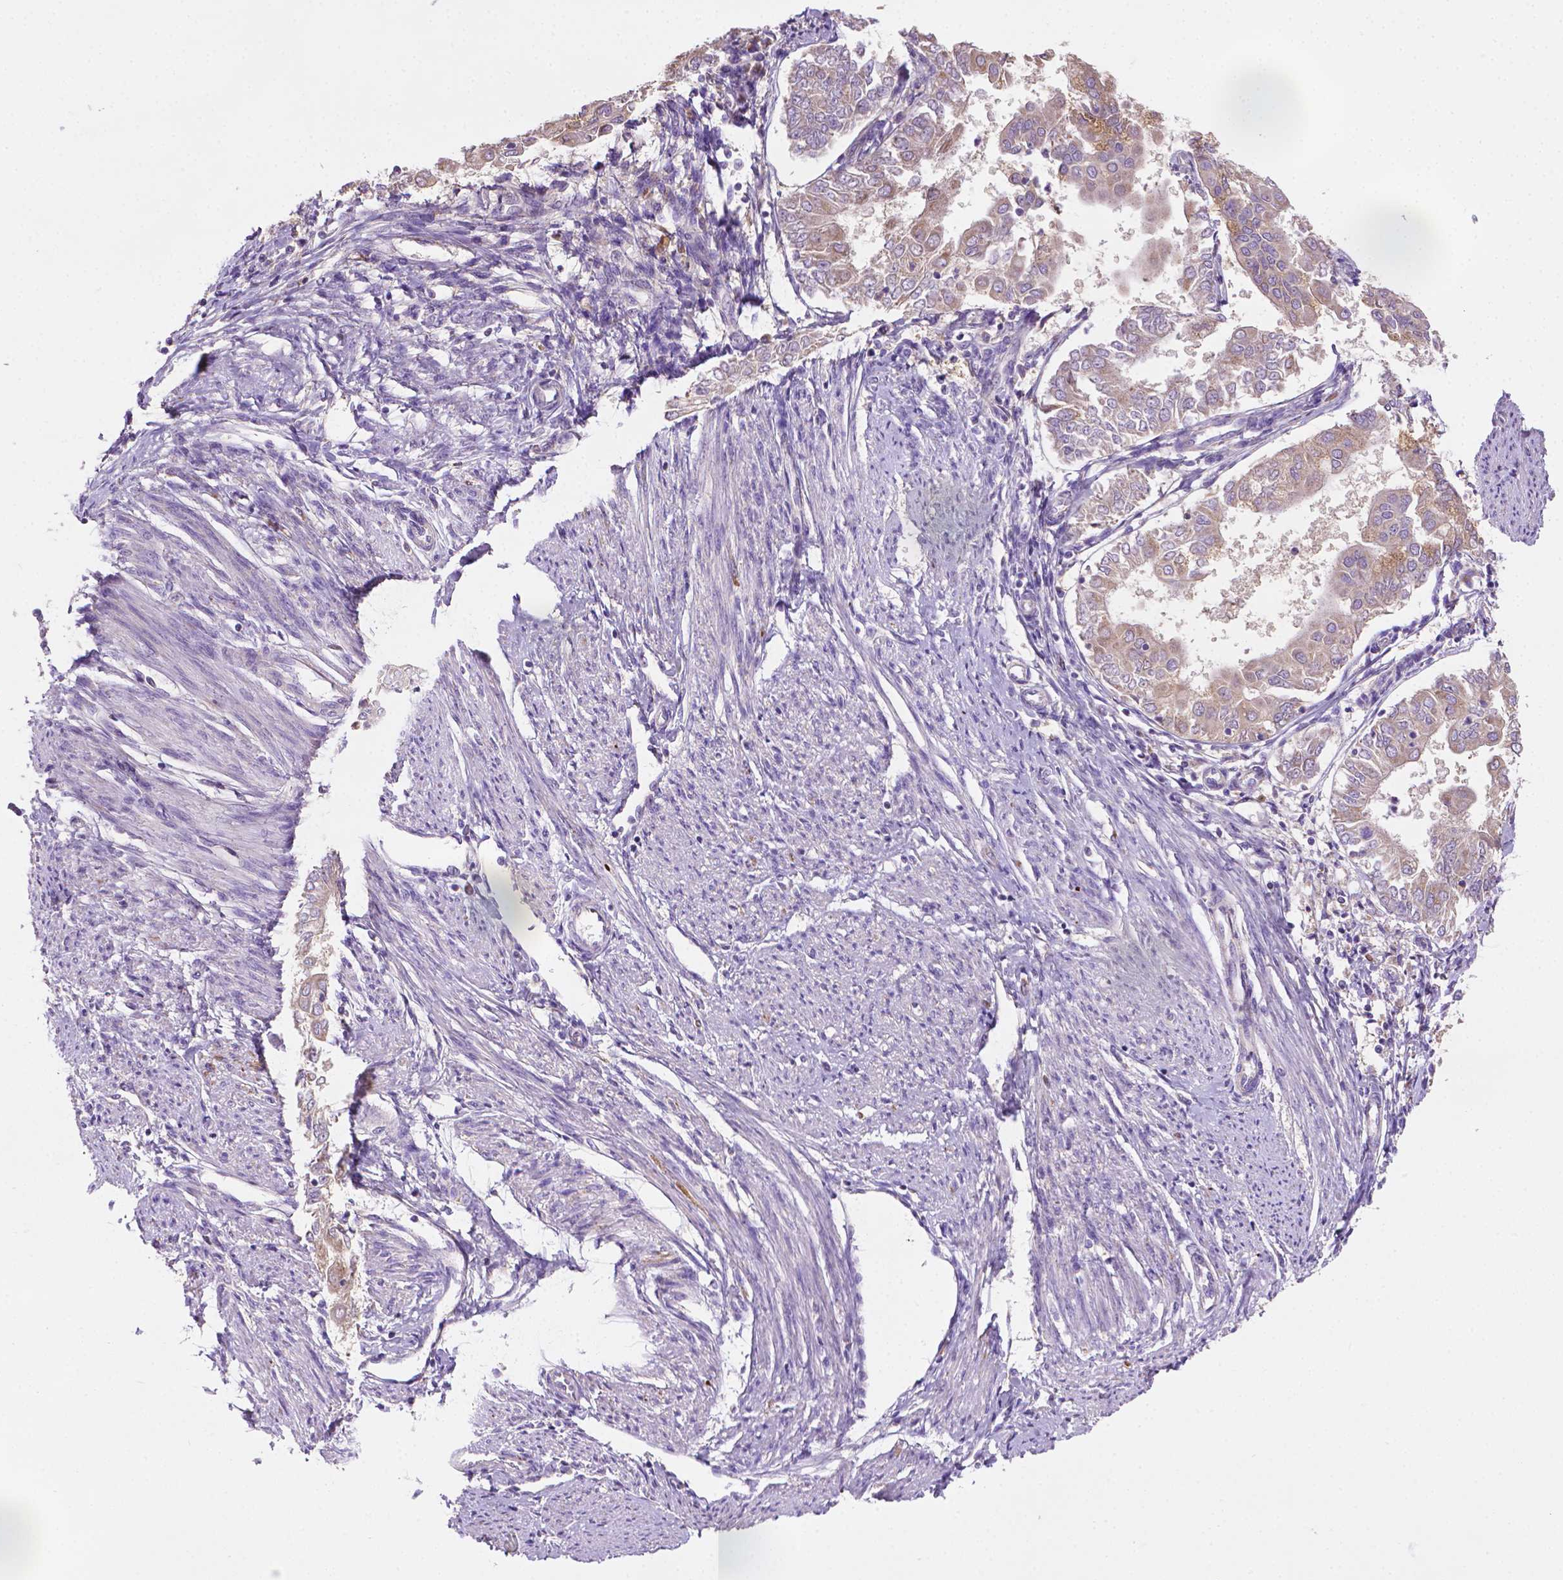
{"staining": {"intensity": "weak", "quantity": ">75%", "location": "cytoplasmic/membranous"}, "tissue": "endometrial cancer", "cell_type": "Tumor cells", "image_type": "cancer", "snomed": [{"axis": "morphology", "description": "Adenocarcinoma, NOS"}, {"axis": "topography", "description": "Endometrium"}], "caption": "Endometrial adenocarcinoma stained with DAB immunohistochemistry (IHC) reveals low levels of weak cytoplasmic/membranous staining in approximately >75% of tumor cells.", "gene": "ILVBL", "patient": {"sex": "female", "age": 68}}